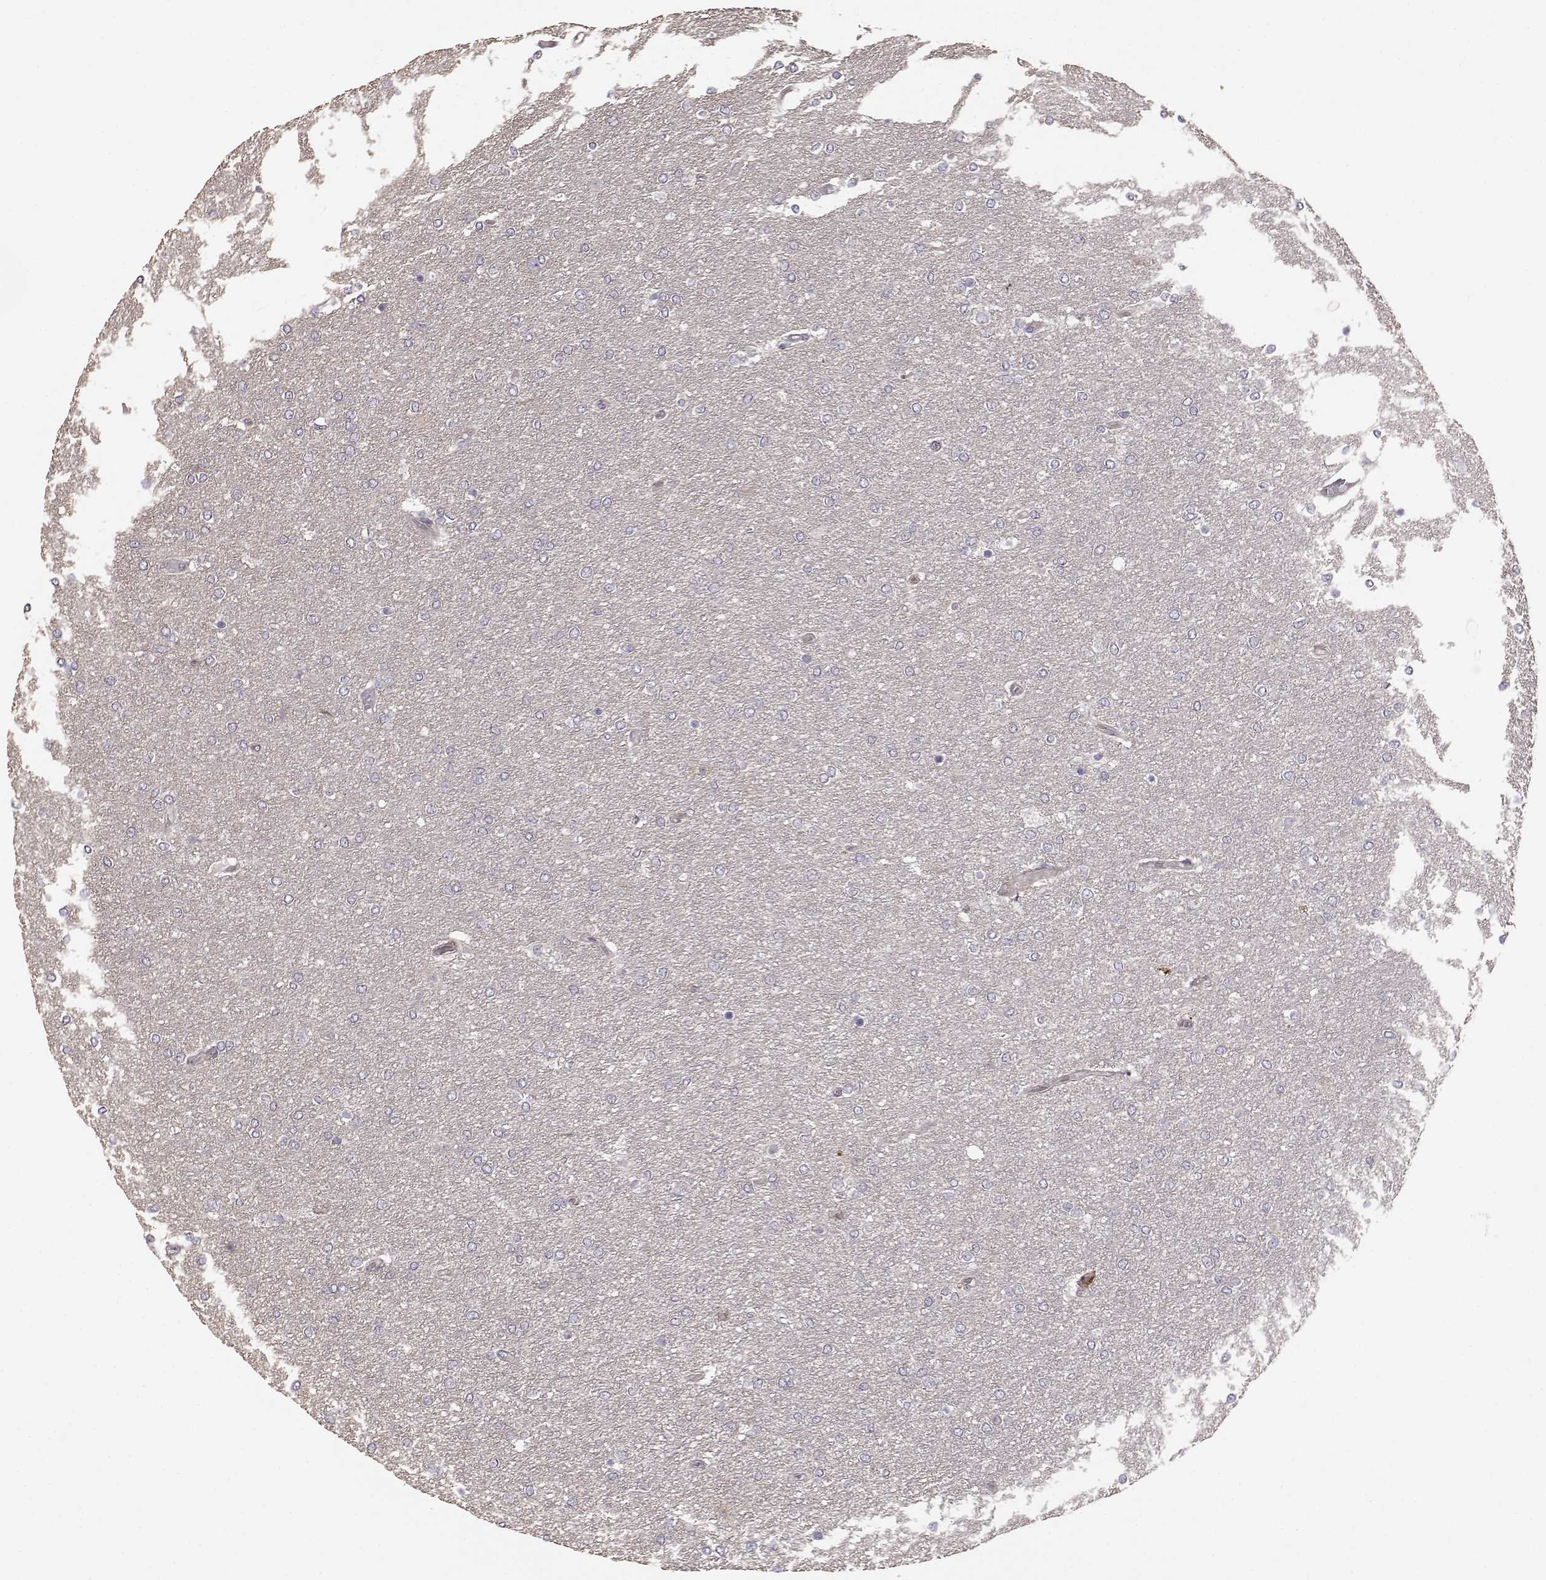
{"staining": {"intensity": "negative", "quantity": "none", "location": "none"}, "tissue": "glioma", "cell_type": "Tumor cells", "image_type": "cancer", "snomed": [{"axis": "morphology", "description": "Glioma, malignant, High grade"}, {"axis": "topography", "description": "Brain"}], "caption": "Tumor cells are negative for brown protein staining in malignant glioma (high-grade).", "gene": "GHR", "patient": {"sex": "female", "age": 61}}